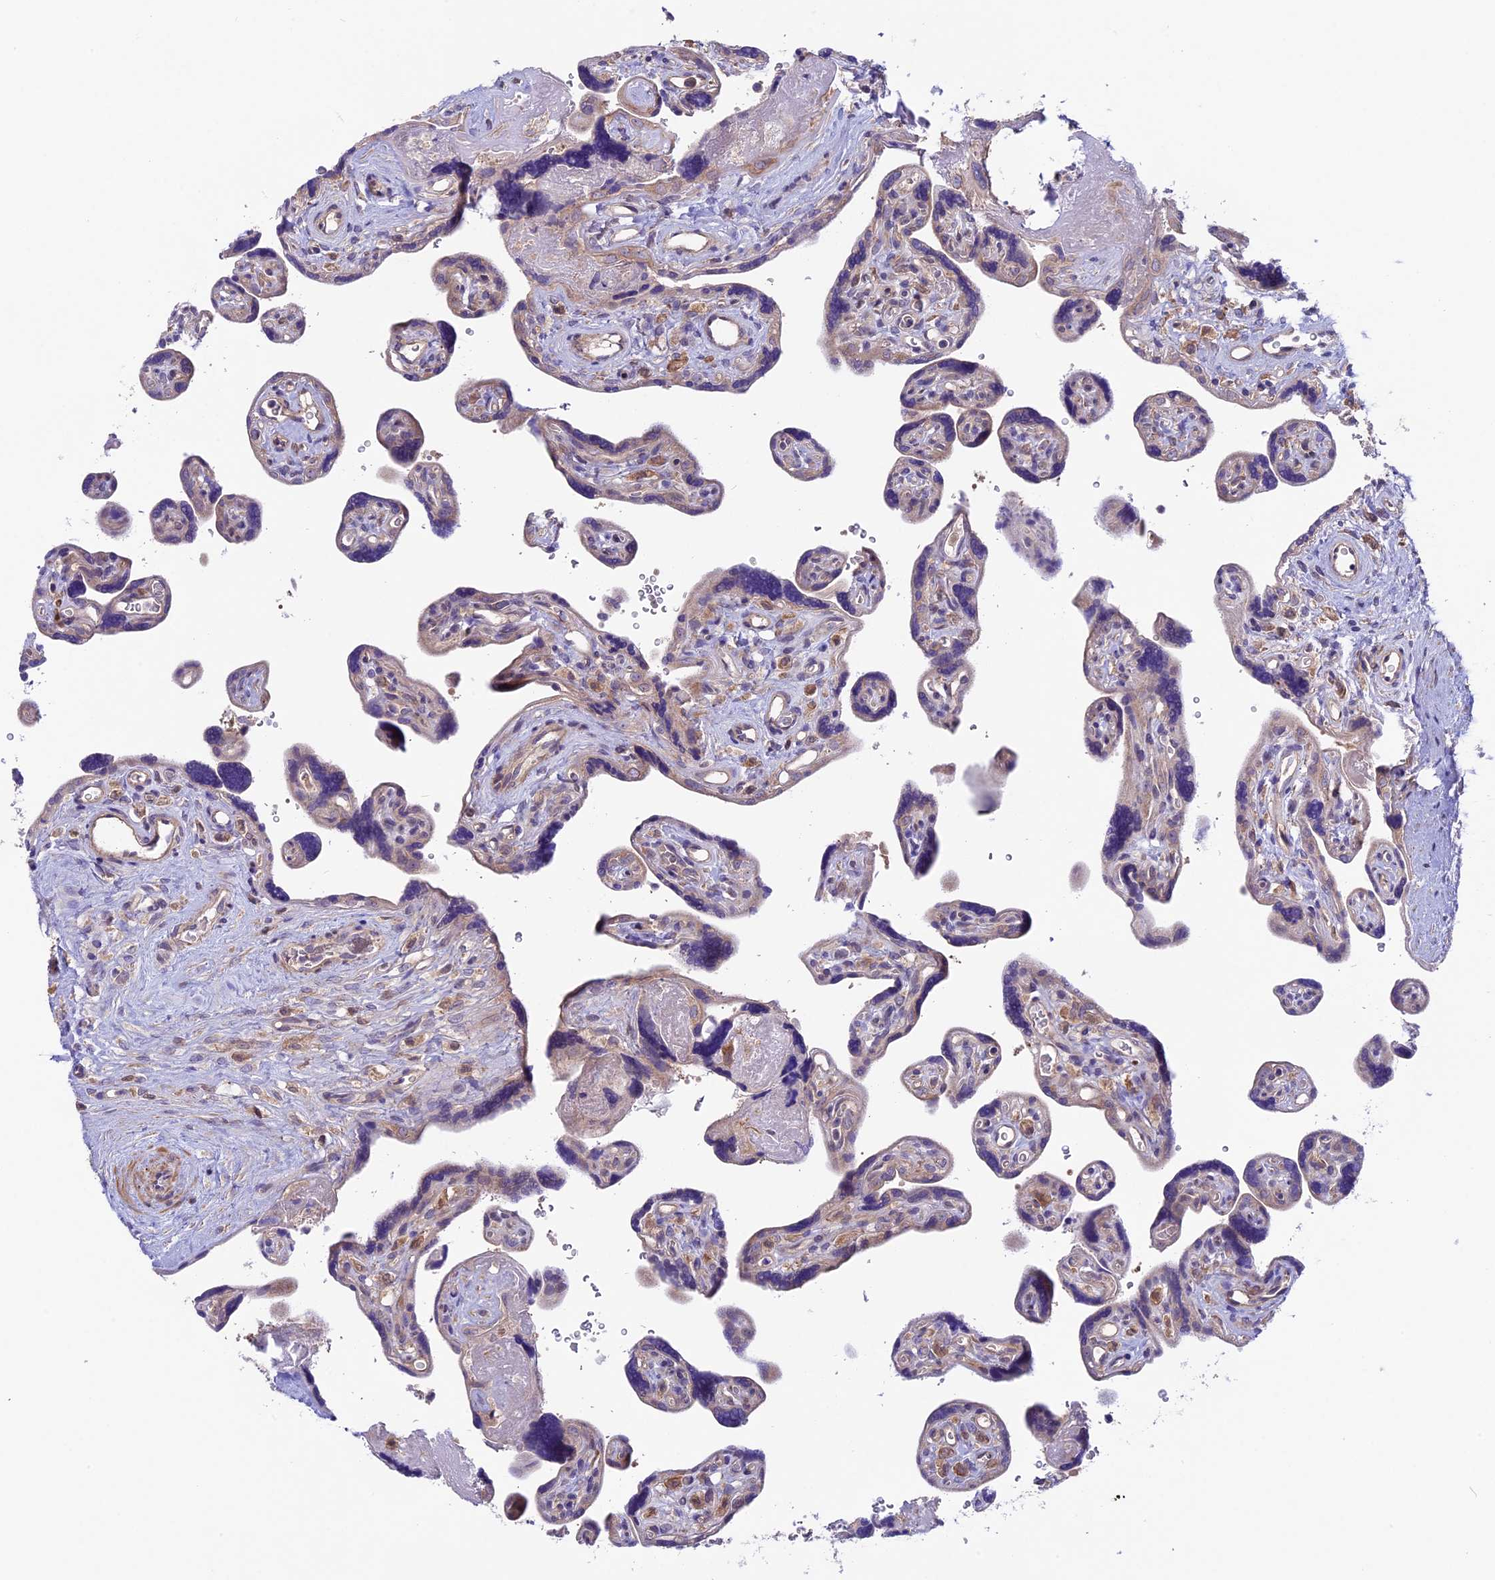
{"staining": {"intensity": "moderate", "quantity": "<25%", "location": "cytoplasmic/membranous"}, "tissue": "placenta", "cell_type": "Trophoblastic cells", "image_type": "normal", "snomed": [{"axis": "morphology", "description": "Normal tissue, NOS"}, {"axis": "topography", "description": "Placenta"}], "caption": "Immunohistochemical staining of unremarkable placenta exhibits moderate cytoplasmic/membranous protein positivity in about <25% of trophoblastic cells.", "gene": "COG8", "patient": {"sex": "female", "age": 39}}